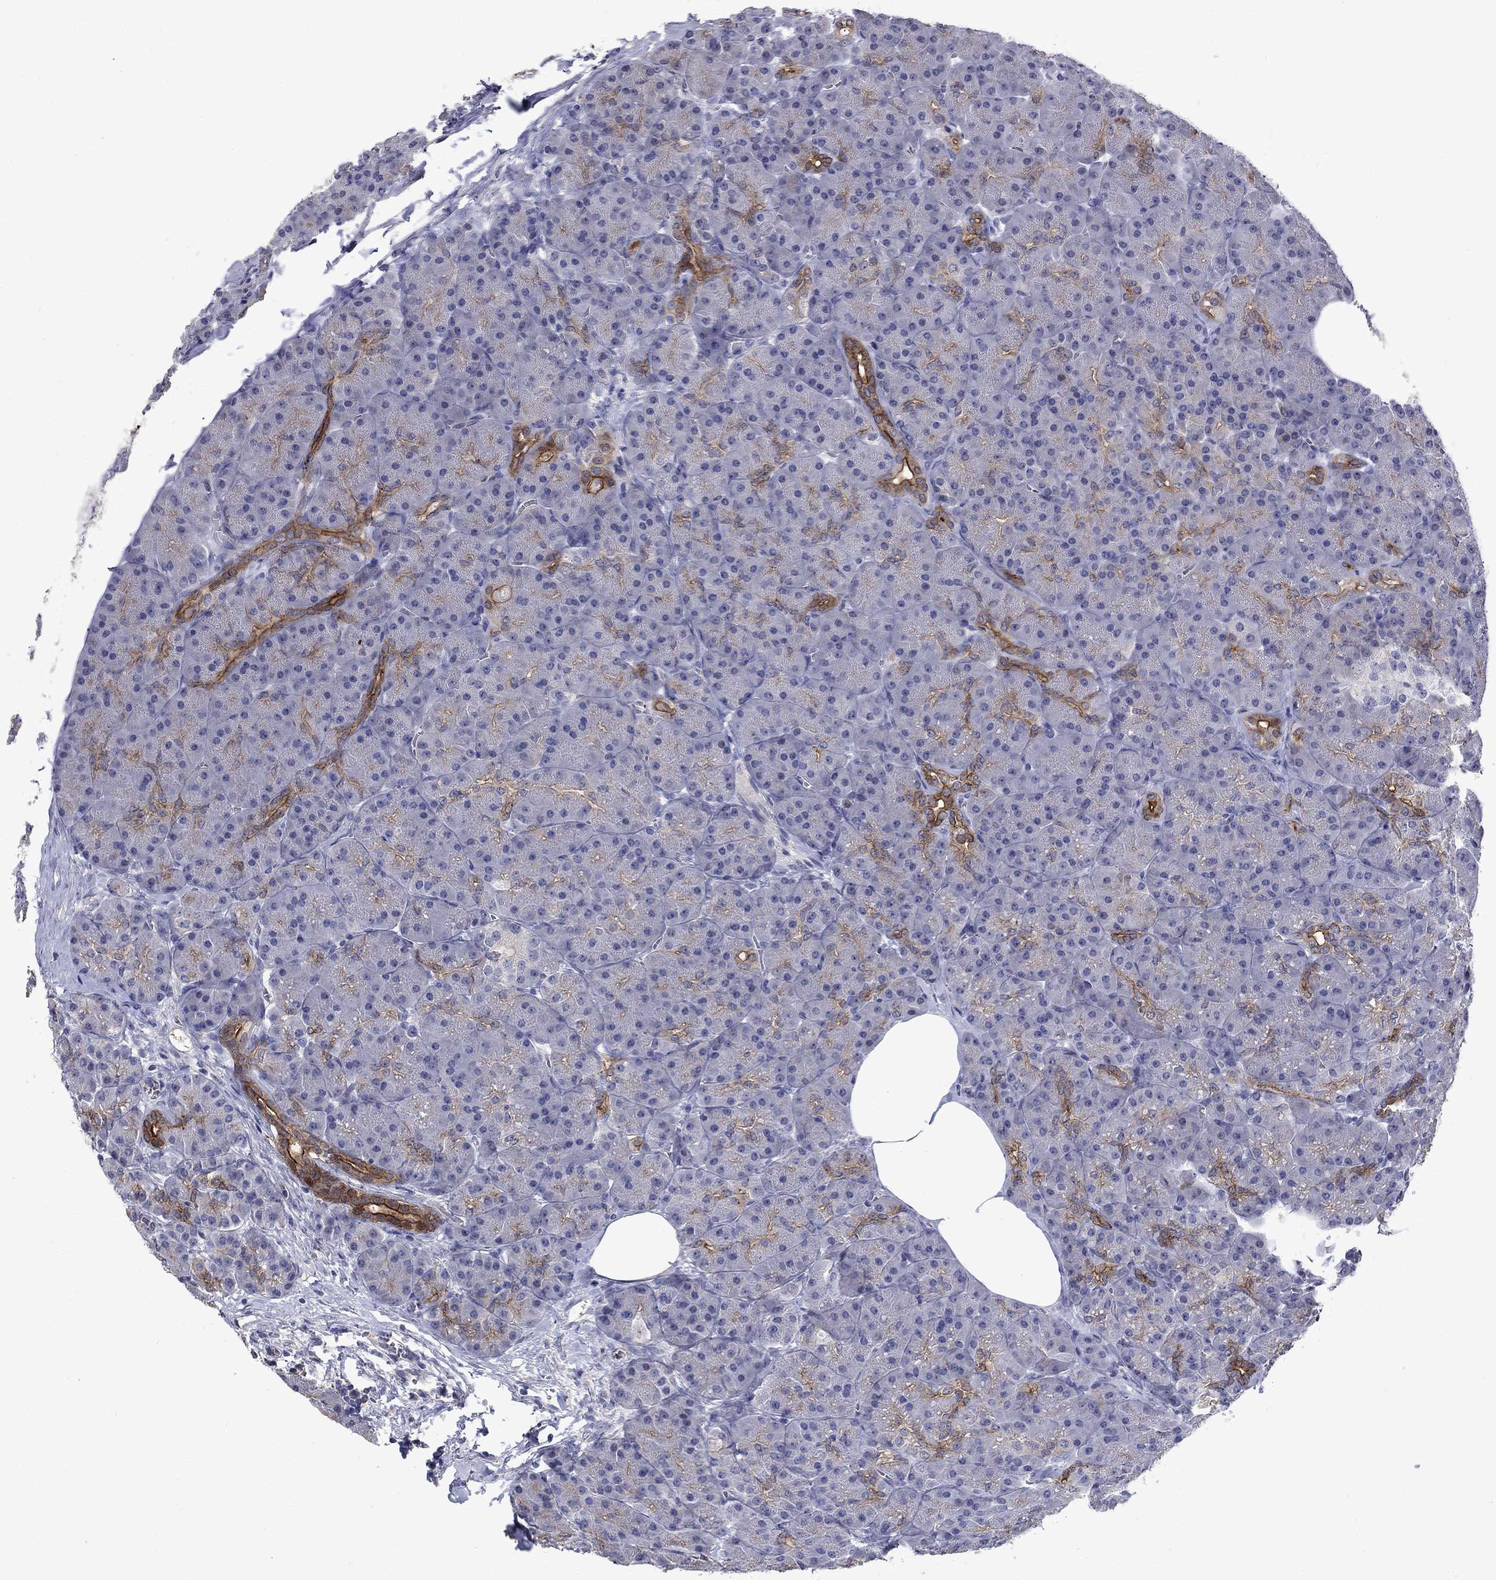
{"staining": {"intensity": "strong", "quantity": "<25%", "location": "cytoplasmic/membranous"}, "tissue": "pancreas", "cell_type": "Exocrine glandular cells", "image_type": "normal", "snomed": [{"axis": "morphology", "description": "Normal tissue, NOS"}, {"axis": "topography", "description": "Pancreas"}], "caption": "A medium amount of strong cytoplasmic/membranous staining is seen in about <25% of exocrine glandular cells in normal pancreas.", "gene": "SLC1A1", "patient": {"sex": "male", "age": 57}}